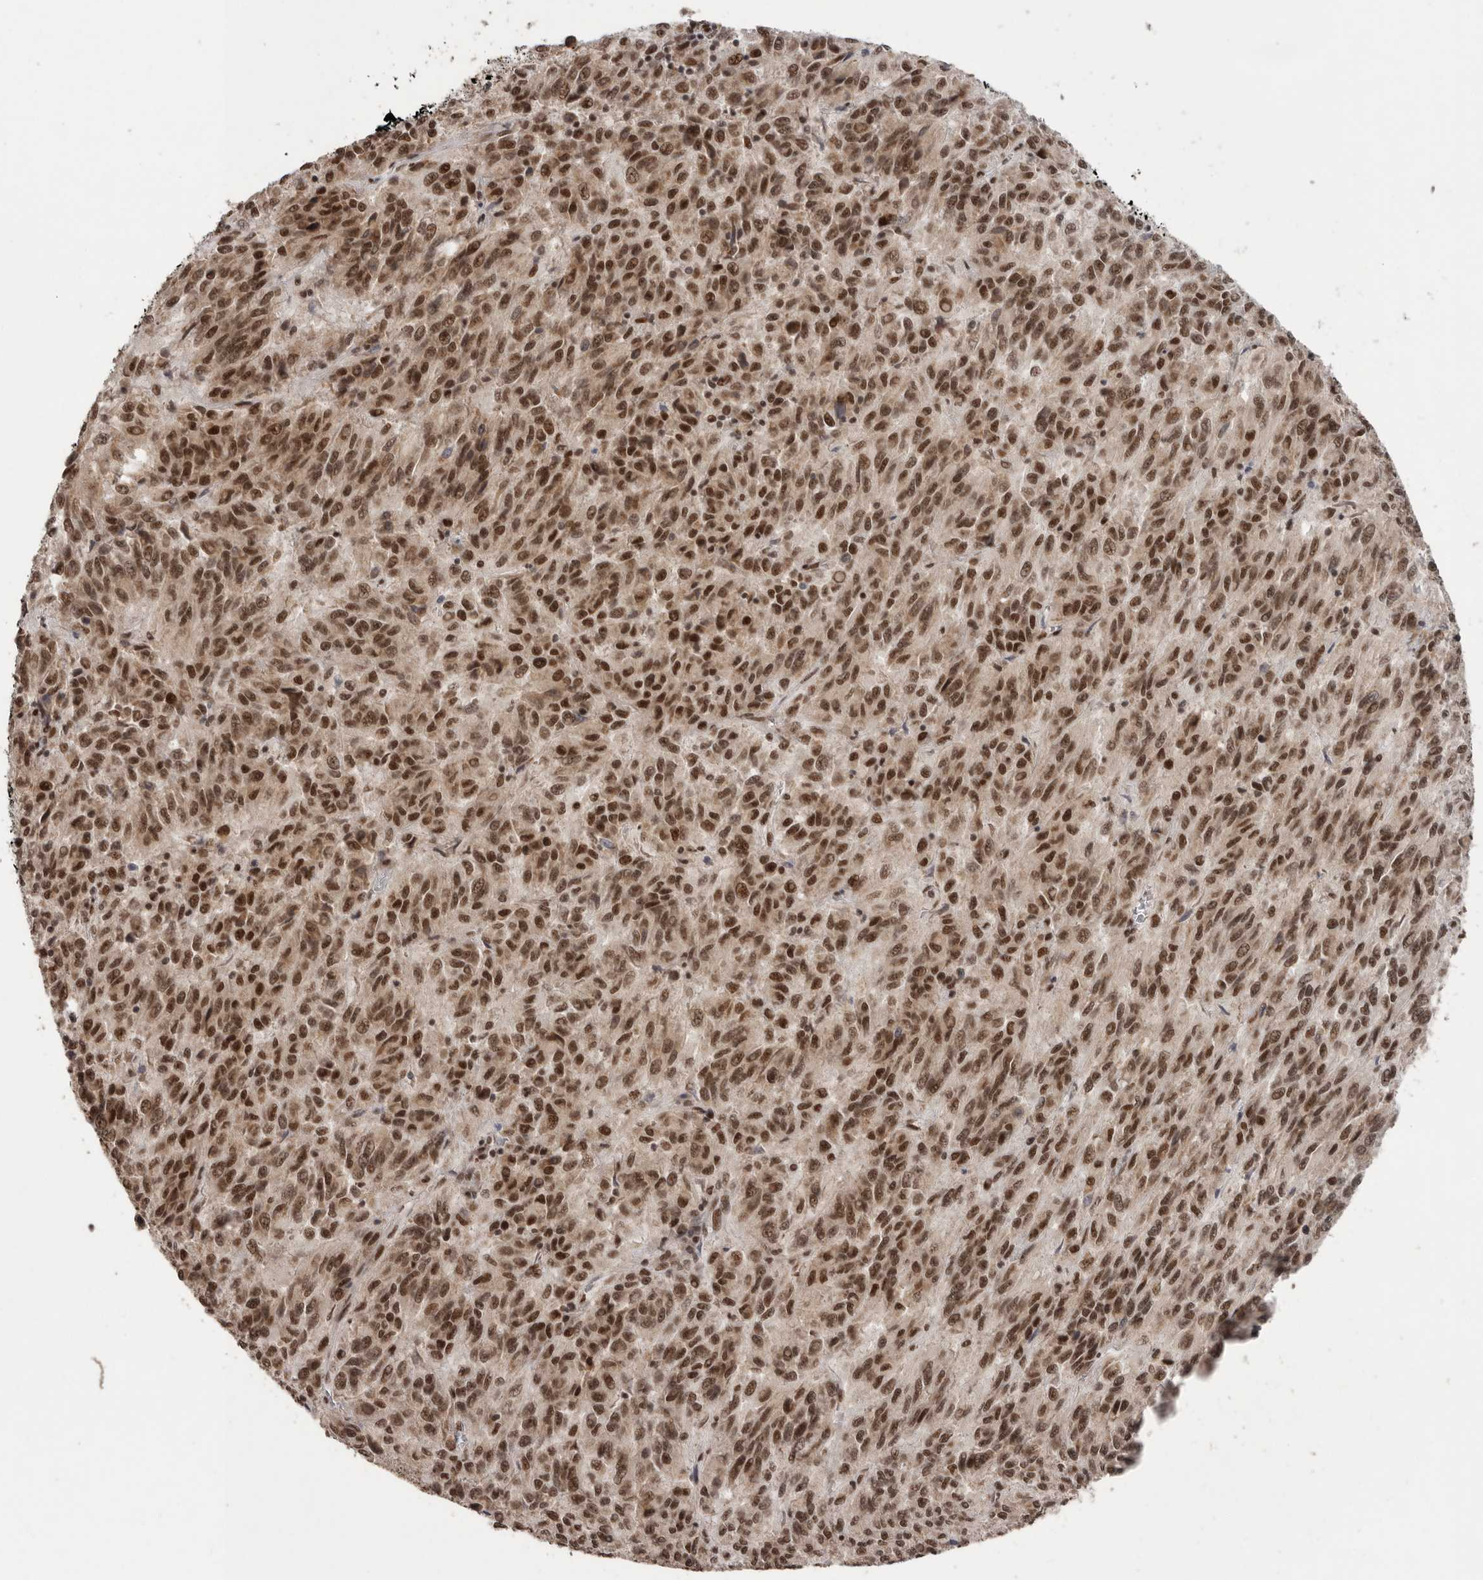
{"staining": {"intensity": "moderate", "quantity": ">75%", "location": "cytoplasmic/membranous,nuclear"}, "tissue": "melanoma", "cell_type": "Tumor cells", "image_type": "cancer", "snomed": [{"axis": "morphology", "description": "Malignant melanoma, Metastatic site"}, {"axis": "topography", "description": "Lung"}], "caption": "The micrograph shows a brown stain indicating the presence of a protein in the cytoplasmic/membranous and nuclear of tumor cells in malignant melanoma (metastatic site).", "gene": "PPP1R10", "patient": {"sex": "male", "age": 64}}